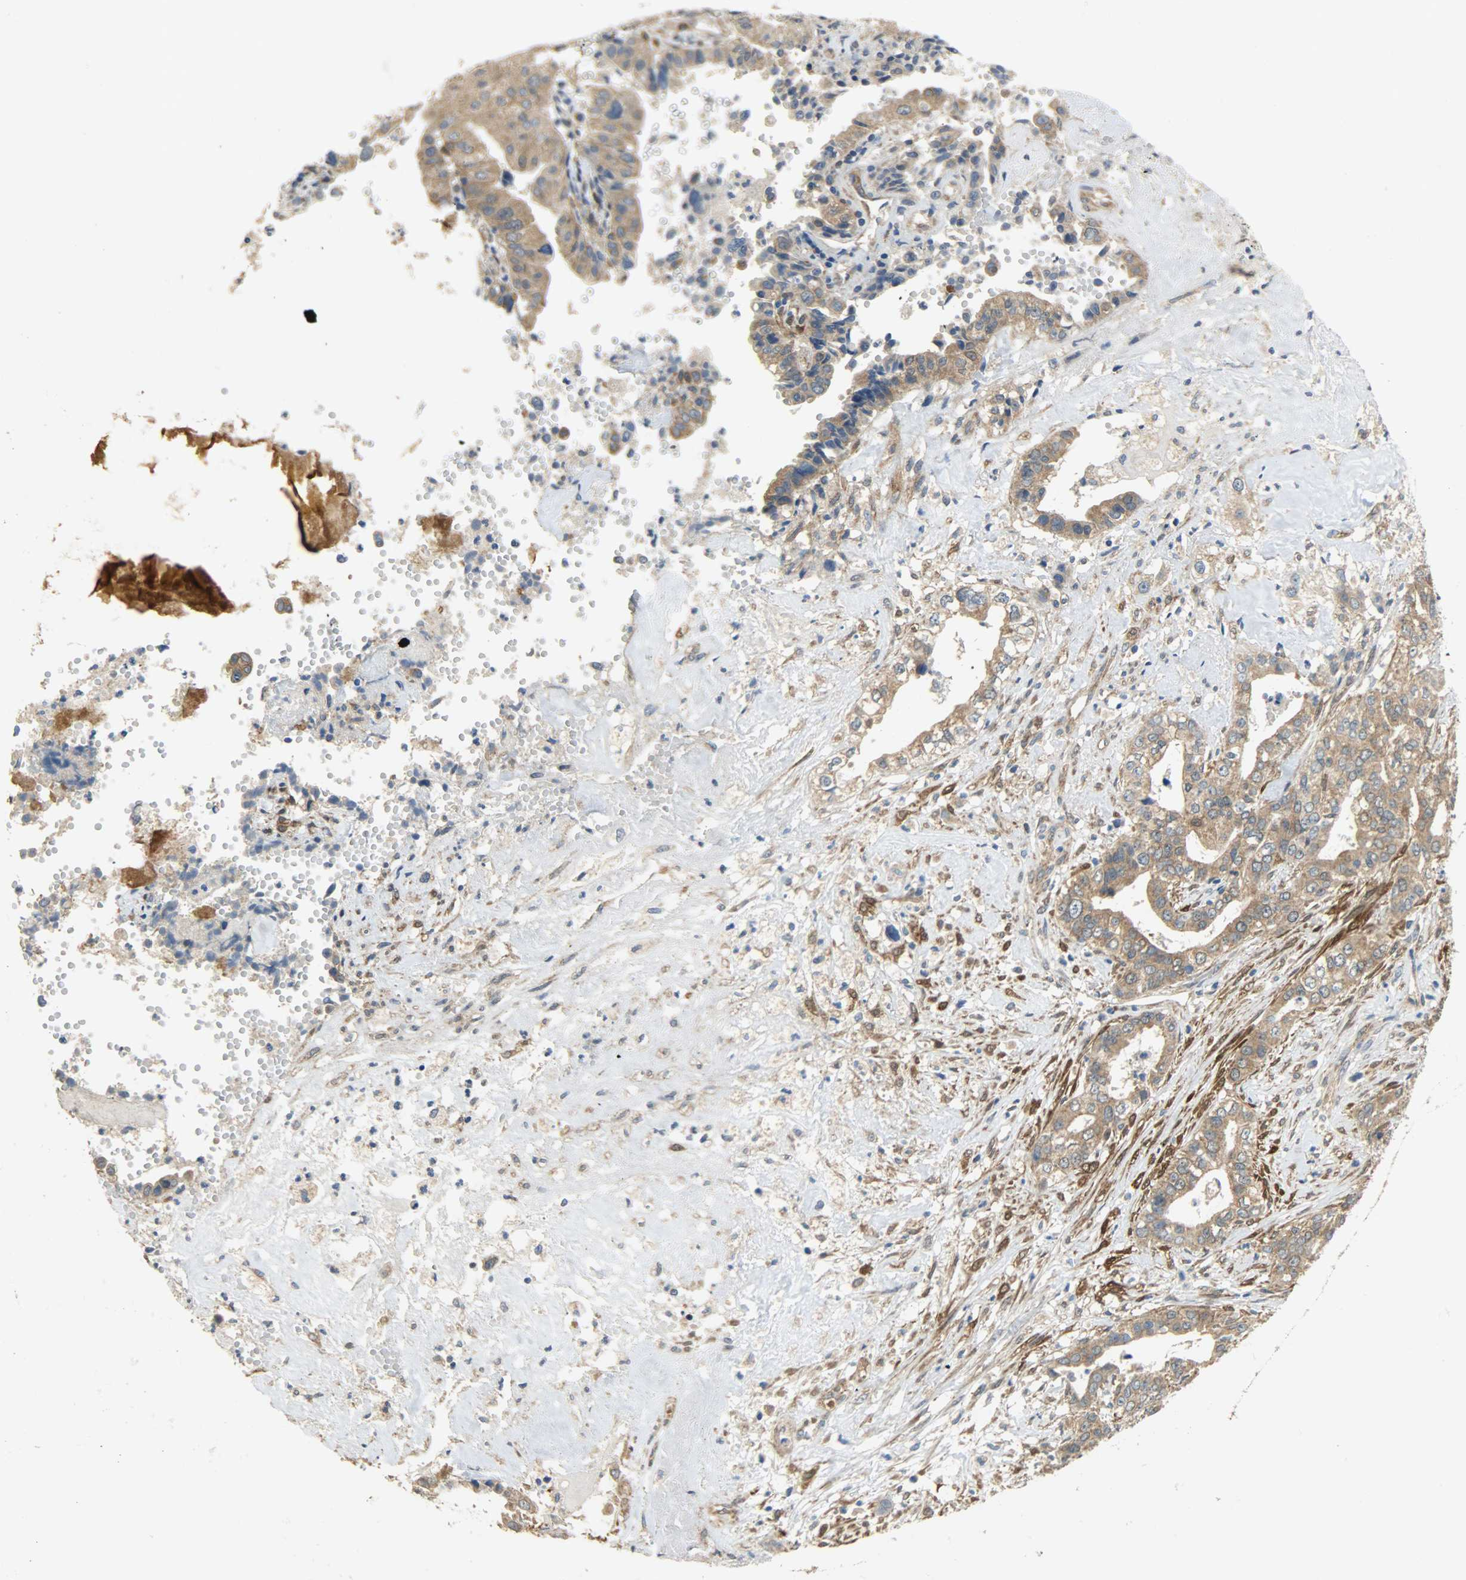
{"staining": {"intensity": "moderate", "quantity": ">75%", "location": "cytoplasmic/membranous"}, "tissue": "liver cancer", "cell_type": "Tumor cells", "image_type": "cancer", "snomed": [{"axis": "morphology", "description": "Cholangiocarcinoma"}, {"axis": "topography", "description": "Liver"}], "caption": "Immunohistochemistry (IHC) staining of liver cholangiocarcinoma, which exhibits medium levels of moderate cytoplasmic/membranous expression in about >75% of tumor cells indicating moderate cytoplasmic/membranous protein expression. The staining was performed using DAB (brown) for protein detection and nuclei were counterstained in hematoxylin (blue).", "gene": "C1orf198", "patient": {"sex": "female", "age": 61}}